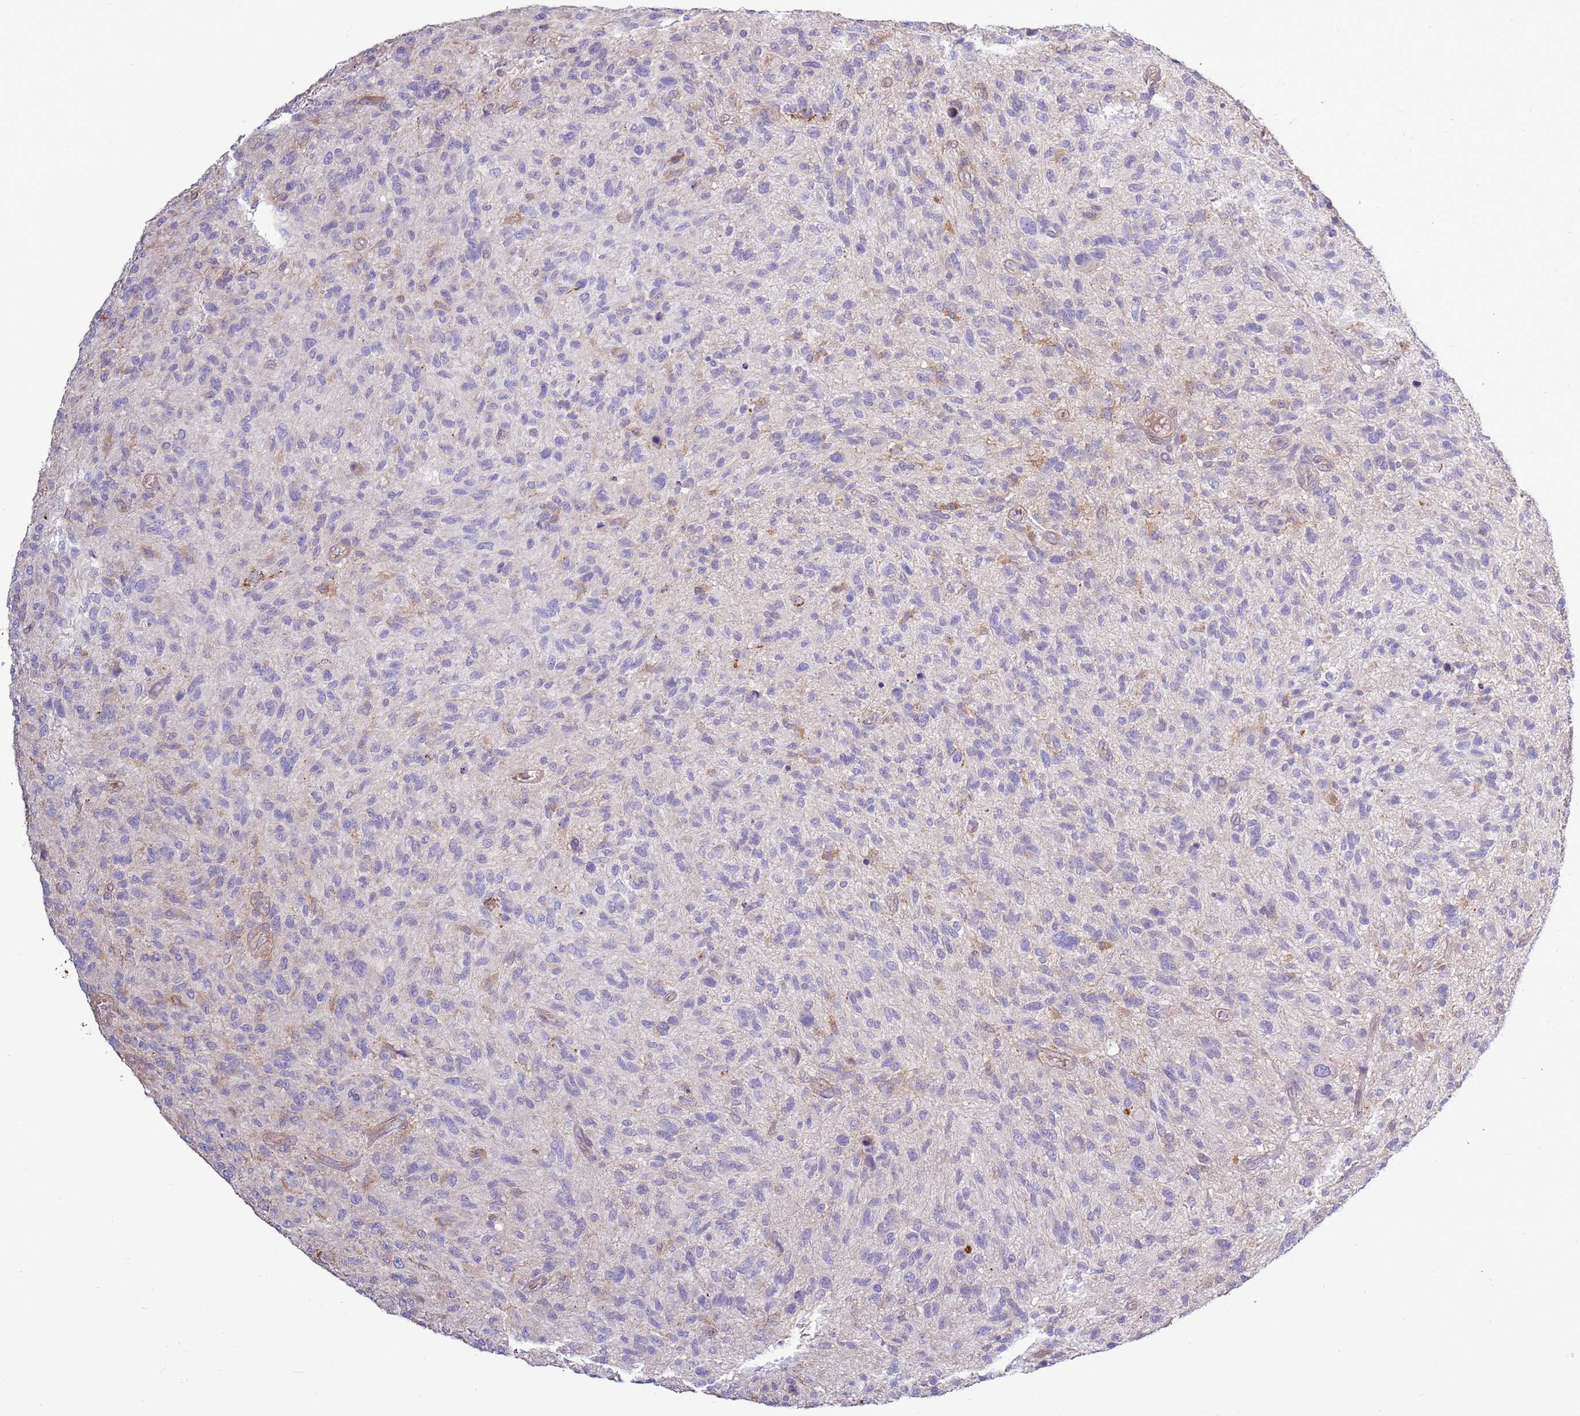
{"staining": {"intensity": "negative", "quantity": "none", "location": "none"}, "tissue": "glioma", "cell_type": "Tumor cells", "image_type": "cancer", "snomed": [{"axis": "morphology", "description": "Glioma, malignant, High grade"}, {"axis": "topography", "description": "Brain"}], "caption": "Tumor cells show no significant positivity in glioma.", "gene": "EVA1B", "patient": {"sex": "male", "age": 47}}